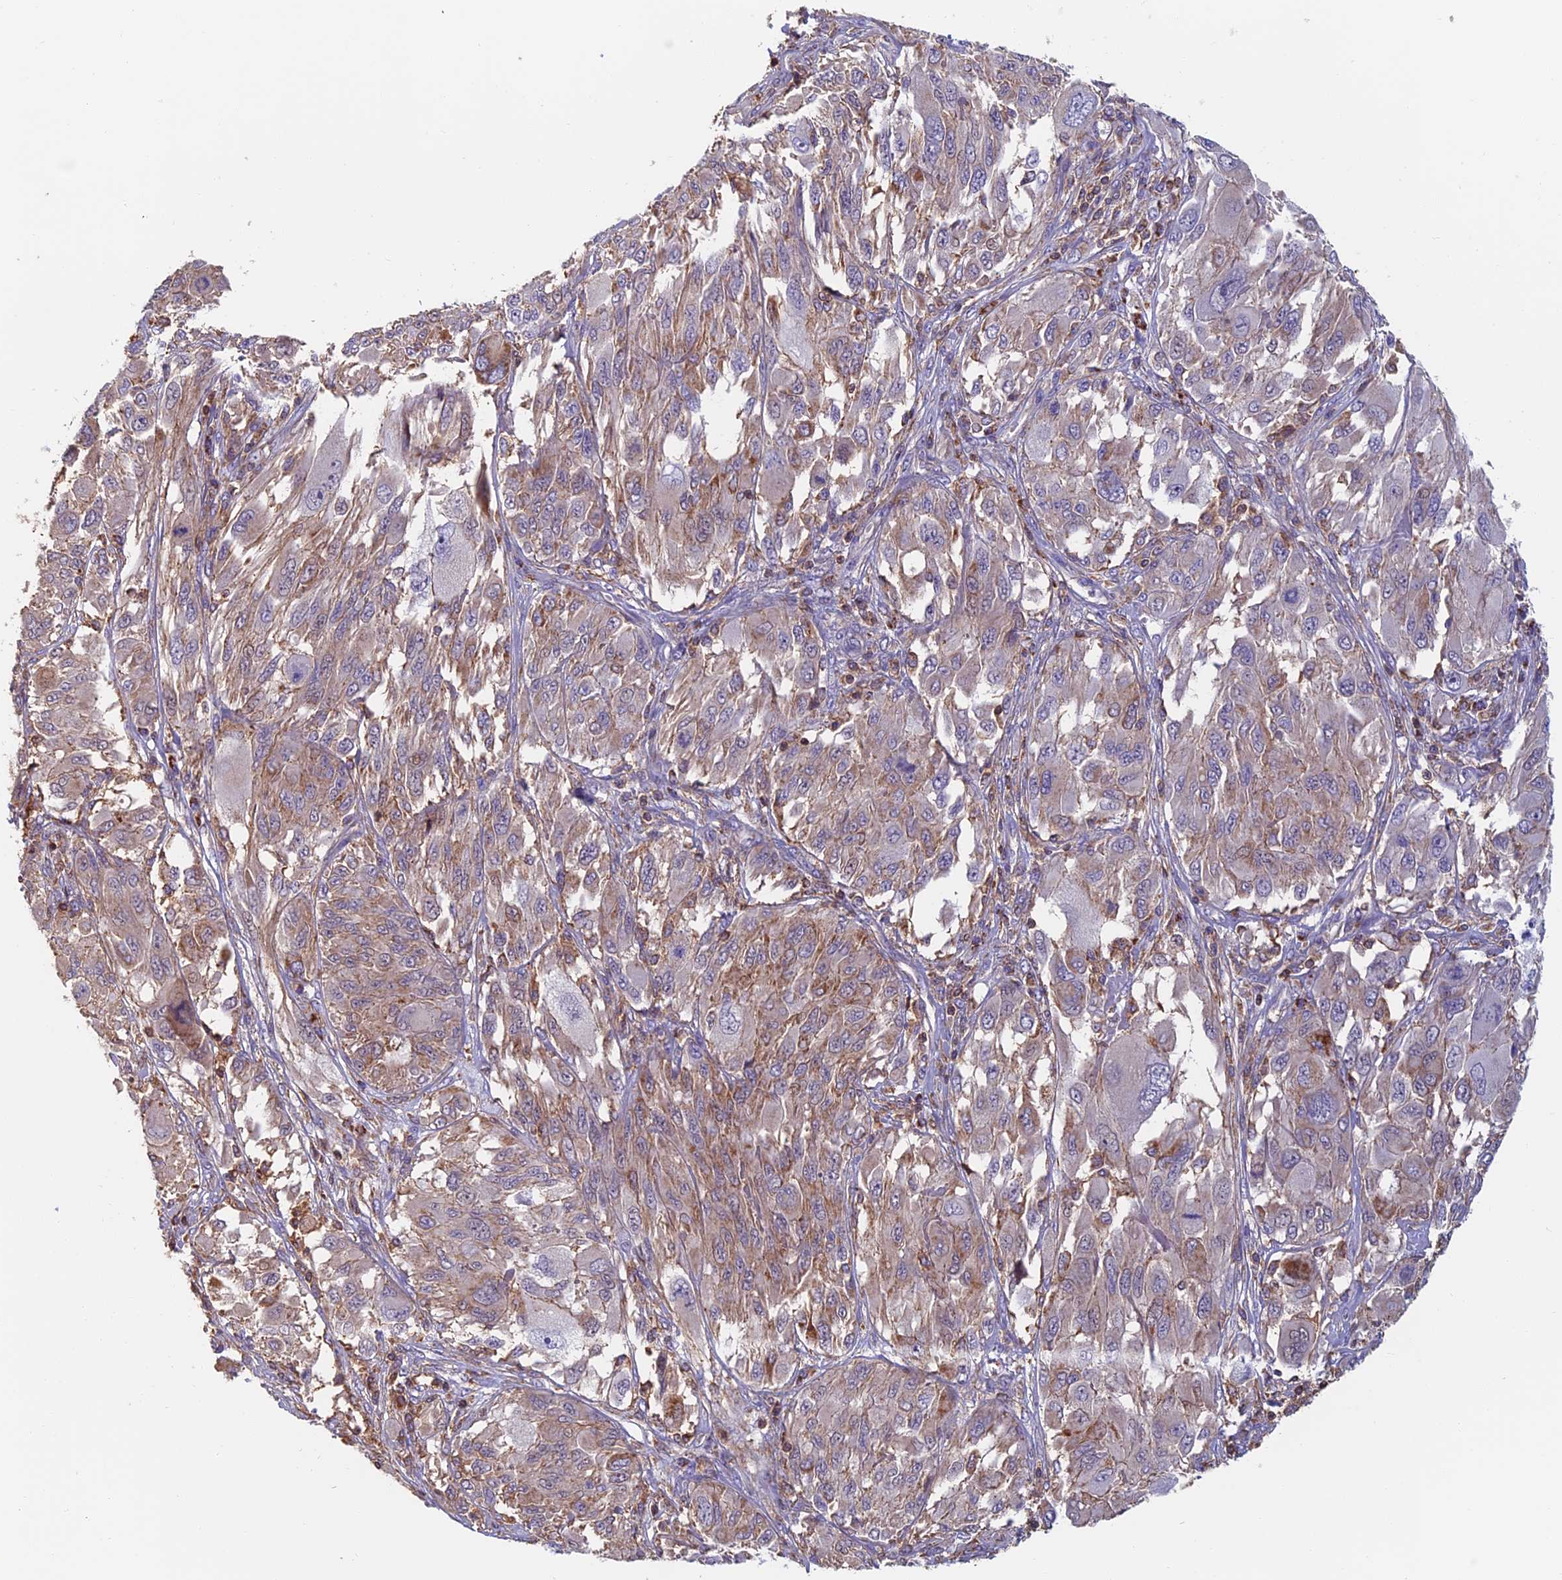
{"staining": {"intensity": "weak", "quantity": ">75%", "location": "cytoplasmic/membranous"}, "tissue": "melanoma", "cell_type": "Tumor cells", "image_type": "cancer", "snomed": [{"axis": "morphology", "description": "Malignant melanoma, NOS"}, {"axis": "topography", "description": "Skin"}], "caption": "A low amount of weak cytoplasmic/membranous positivity is appreciated in approximately >75% of tumor cells in melanoma tissue. The protein of interest is shown in brown color, while the nuclei are stained blue.", "gene": "HSD17B8", "patient": {"sex": "female", "age": 91}}